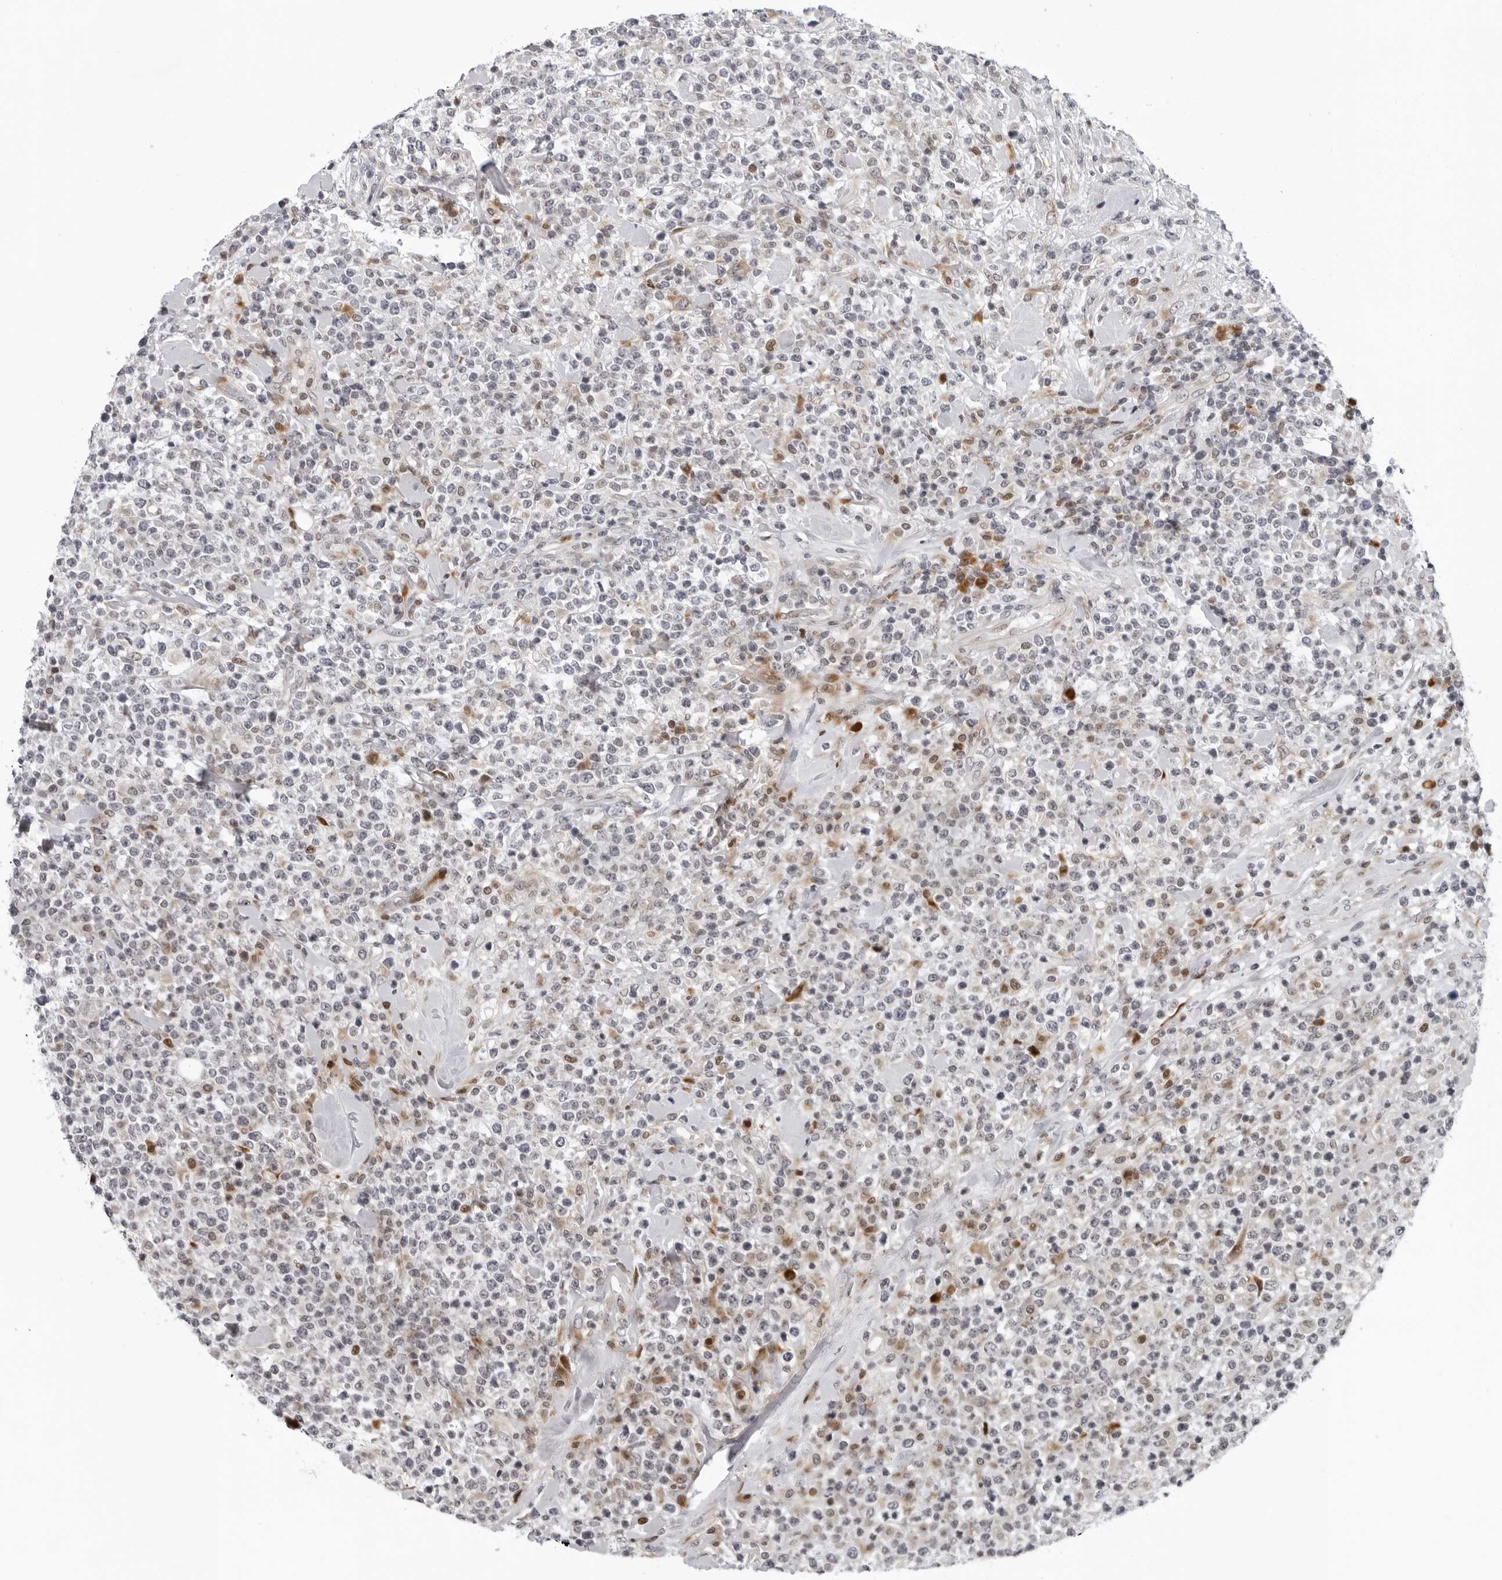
{"staining": {"intensity": "negative", "quantity": "none", "location": "none"}, "tissue": "lymphoma", "cell_type": "Tumor cells", "image_type": "cancer", "snomed": [{"axis": "morphology", "description": "Malignant lymphoma, non-Hodgkin's type, High grade"}, {"axis": "topography", "description": "Colon"}], "caption": "This is an immunohistochemistry histopathology image of human malignant lymphoma, non-Hodgkin's type (high-grade). There is no positivity in tumor cells.", "gene": "PIP4K2C", "patient": {"sex": "female", "age": 53}}